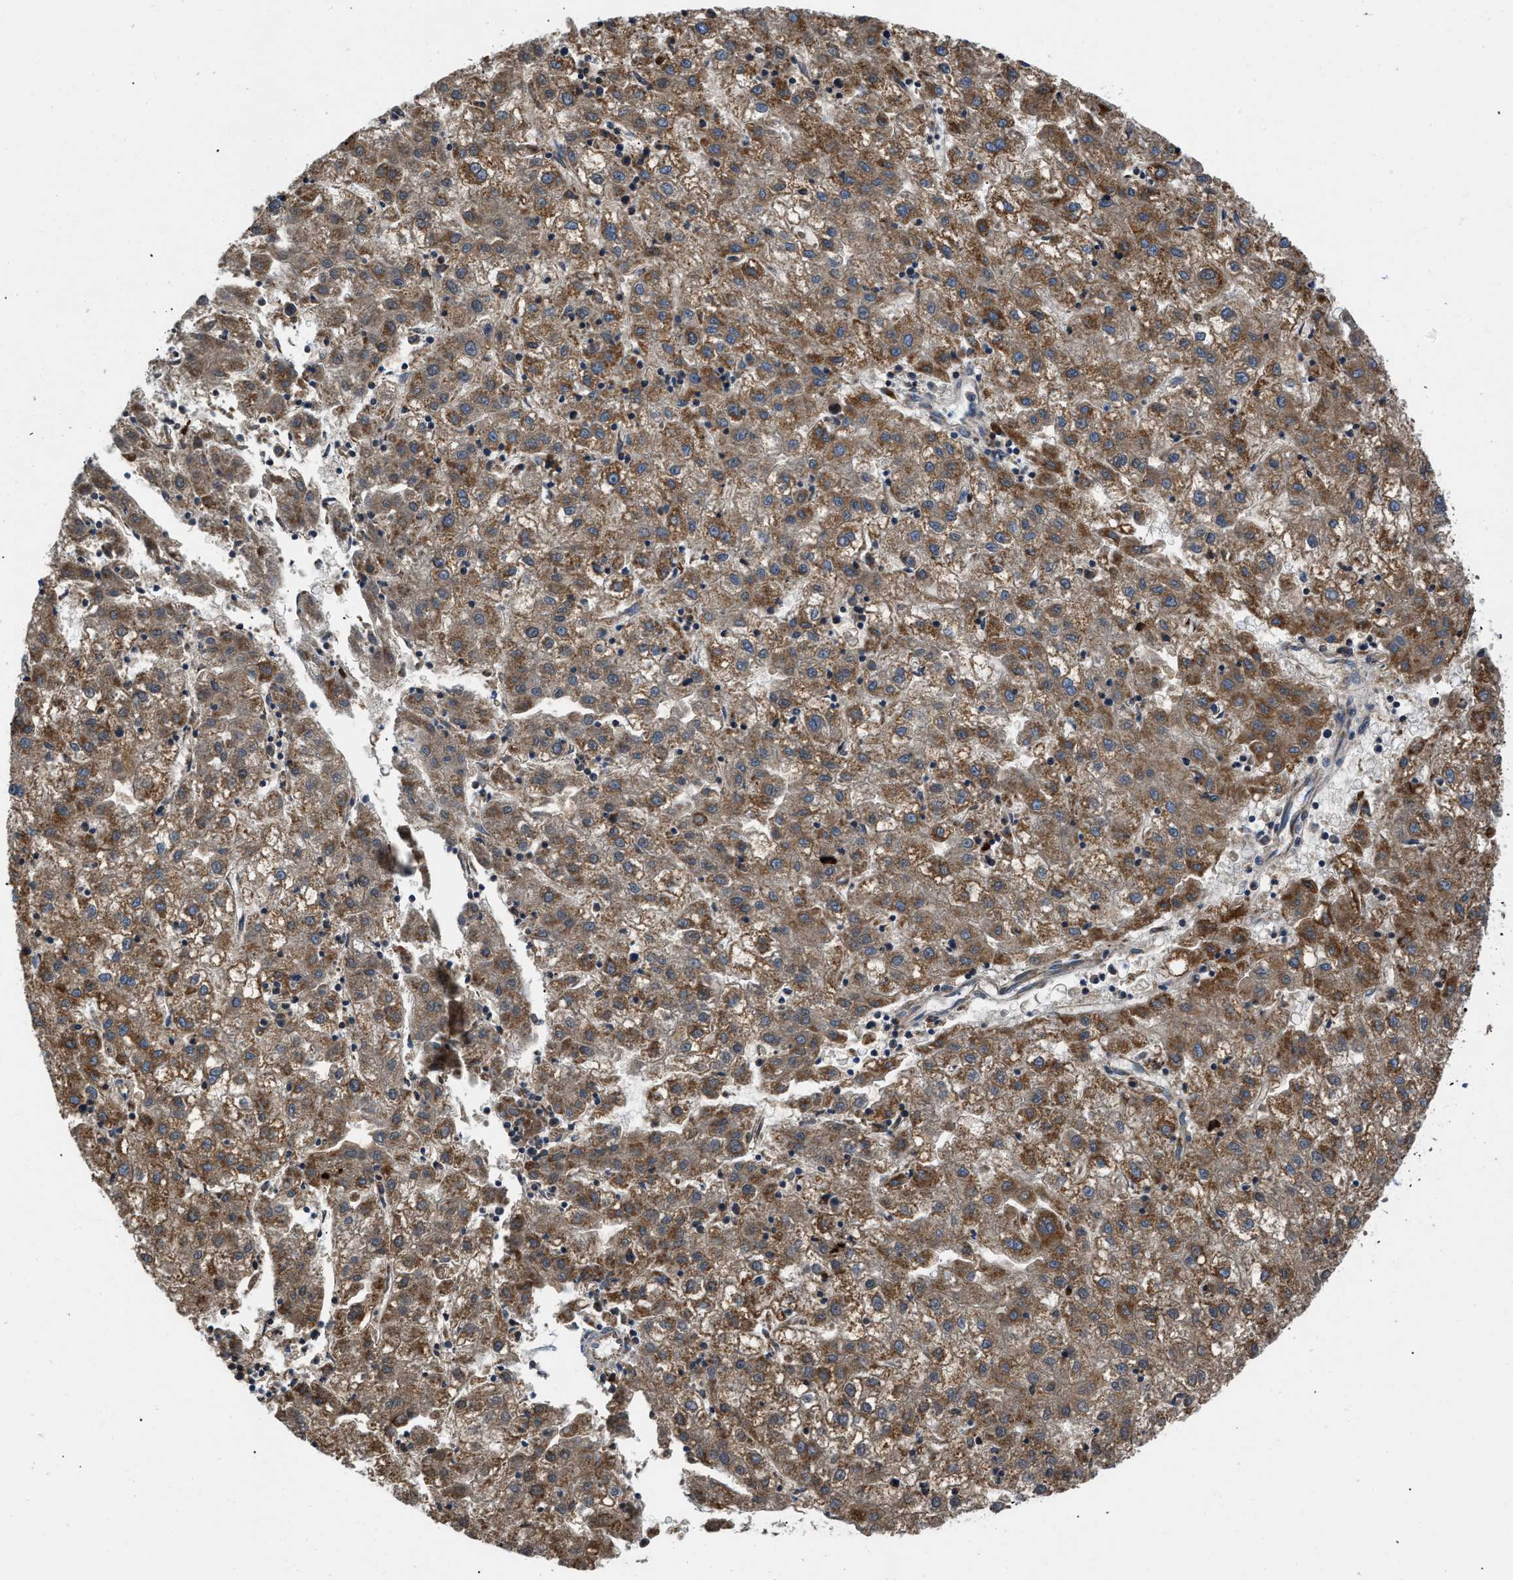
{"staining": {"intensity": "moderate", "quantity": ">75%", "location": "cytoplasmic/membranous"}, "tissue": "liver cancer", "cell_type": "Tumor cells", "image_type": "cancer", "snomed": [{"axis": "morphology", "description": "Carcinoma, Hepatocellular, NOS"}, {"axis": "topography", "description": "Liver"}], "caption": "Immunohistochemistry (IHC) of liver cancer (hepatocellular carcinoma) displays medium levels of moderate cytoplasmic/membranous staining in approximately >75% of tumor cells.", "gene": "OPTN", "patient": {"sex": "male", "age": 72}}